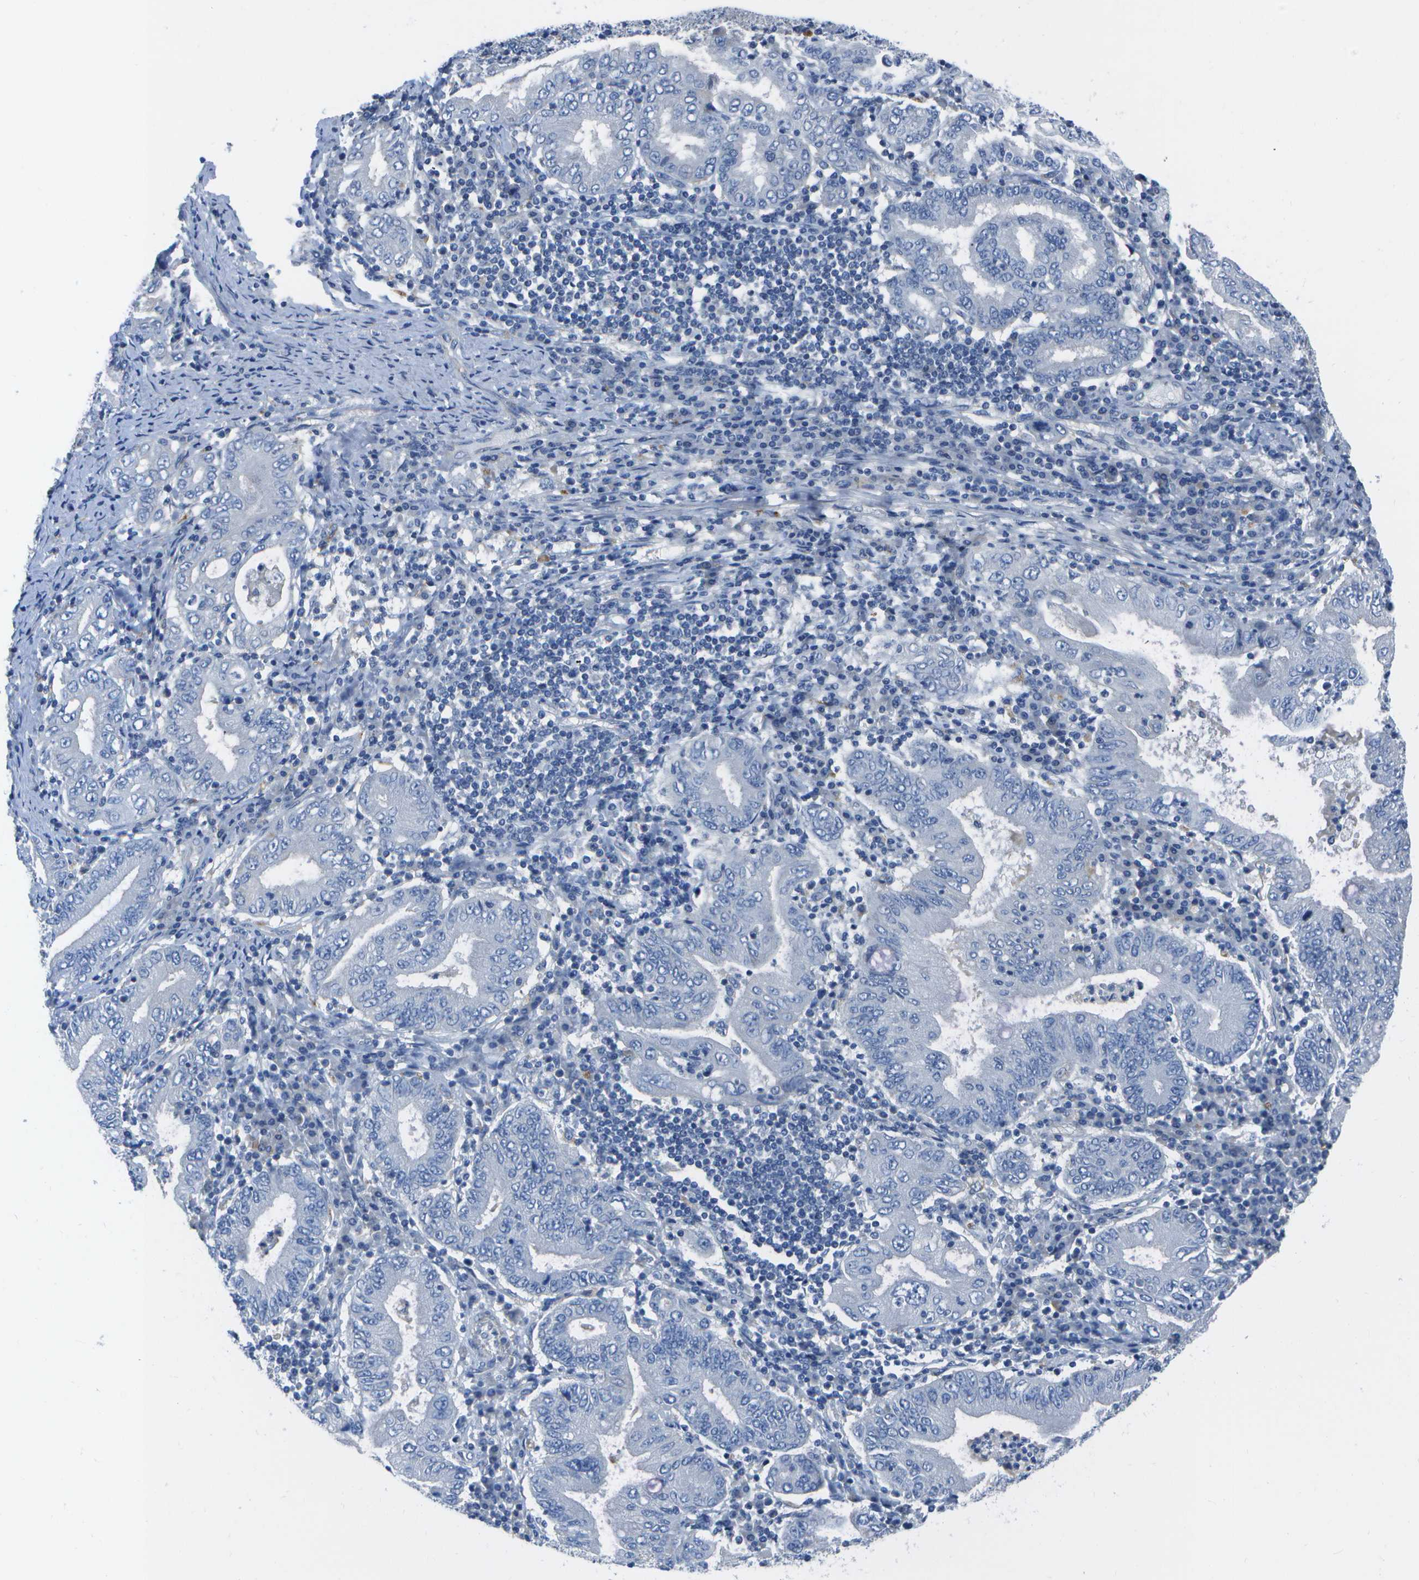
{"staining": {"intensity": "negative", "quantity": "none", "location": "none"}, "tissue": "stomach cancer", "cell_type": "Tumor cells", "image_type": "cancer", "snomed": [{"axis": "morphology", "description": "Normal tissue, NOS"}, {"axis": "morphology", "description": "Adenocarcinoma, NOS"}, {"axis": "topography", "description": "Esophagus"}, {"axis": "topography", "description": "Stomach, upper"}, {"axis": "topography", "description": "Peripheral nerve tissue"}], "caption": "High magnification brightfield microscopy of stomach cancer (adenocarcinoma) stained with DAB (3,3'-diaminobenzidine) (brown) and counterstained with hematoxylin (blue): tumor cells show no significant staining.", "gene": "DCT", "patient": {"sex": "male", "age": 62}}